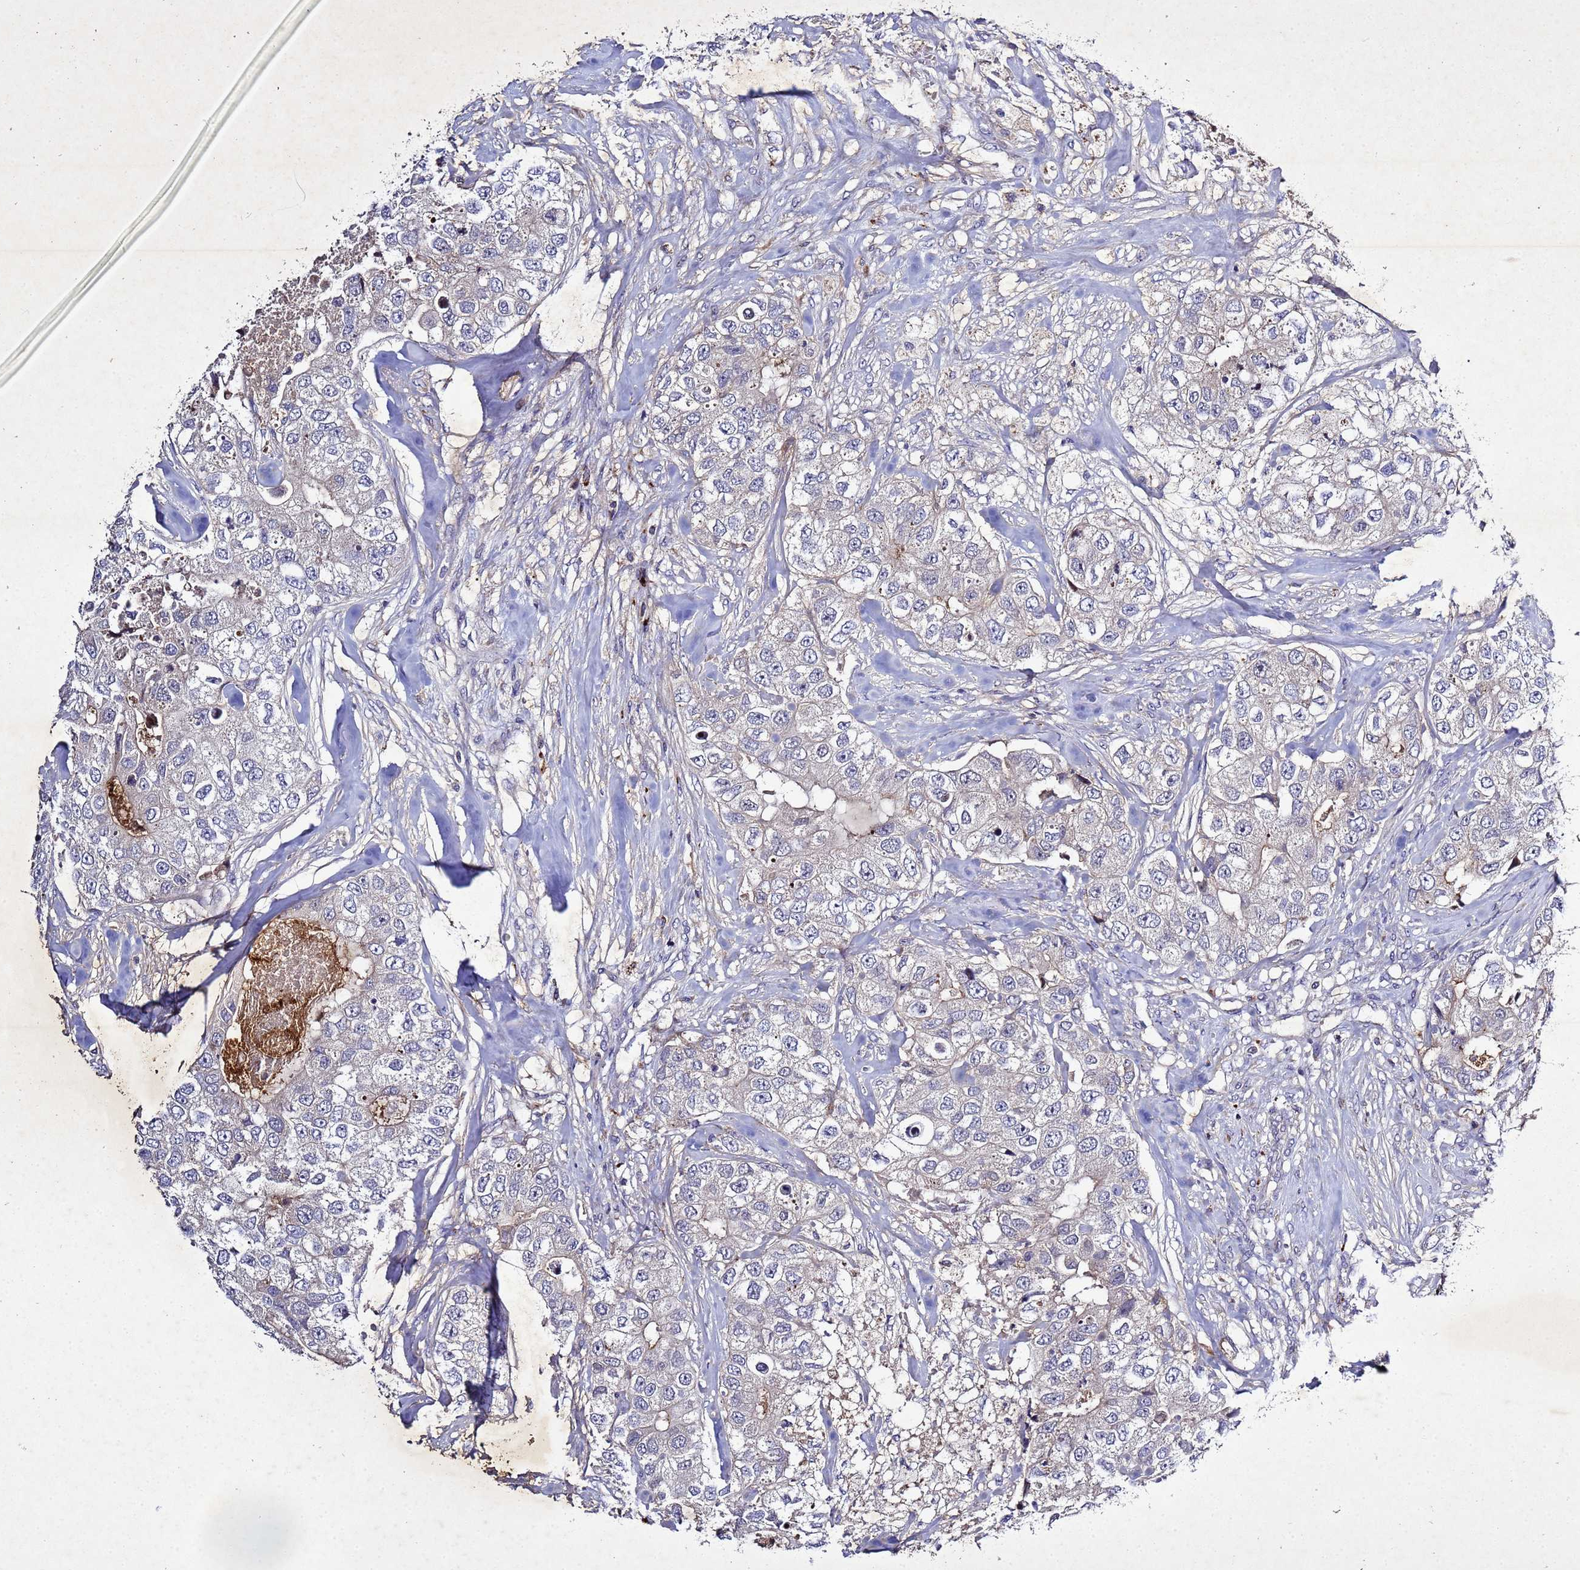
{"staining": {"intensity": "negative", "quantity": "none", "location": "none"}, "tissue": "breast cancer", "cell_type": "Tumor cells", "image_type": "cancer", "snomed": [{"axis": "morphology", "description": "Duct carcinoma"}, {"axis": "topography", "description": "Breast"}], "caption": "Histopathology image shows no protein expression in tumor cells of breast cancer (invasive ductal carcinoma) tissue. (DAB immunohistochemistry (IHC) with hematoxylin counter stain).", "gene": "SV2B", "patient": {"sex": "female", "age": 62}}